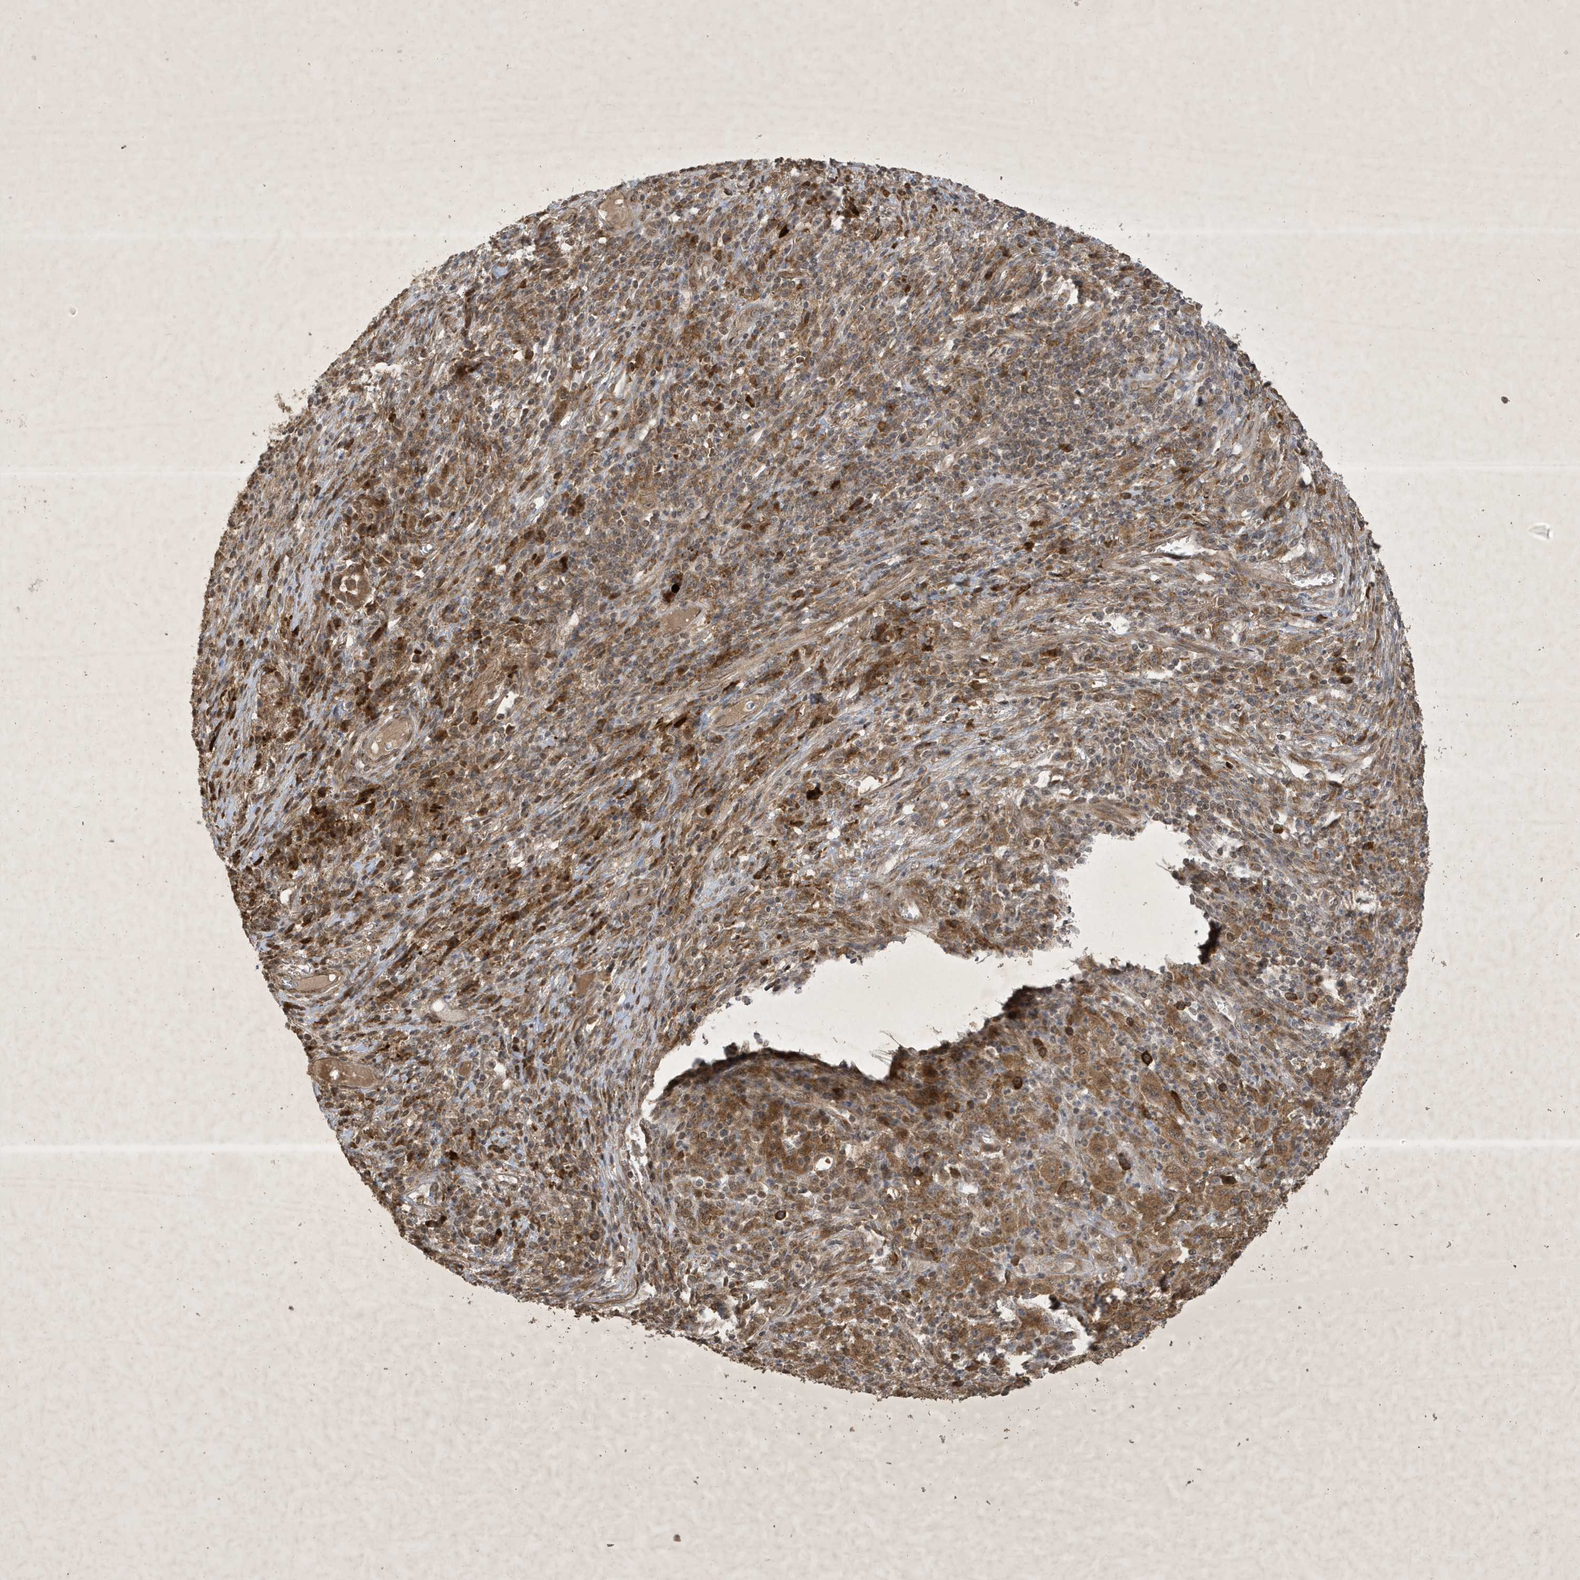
{"staining": {"intensity": "moderate", "quantity": ">75%", "location": "cytoplasmic/membranous"}, "tissue": "melanoma", "cell_type": "Tumor cells", "image_type": "cancer", "snomed": [{"axis": "morphology", "description": "Malignant melanoma, Metastatic site"}, {"axis": "topography", "description": "Skin"}], "caption": "Moderate cytoplasmic/membranous expression for a protein is appreciated in about >75% of tumor cells of malignant melanoma (metastatic site) using IHC.", "gene": "STX10", "patient": {"sex": "female", "age": 56}}